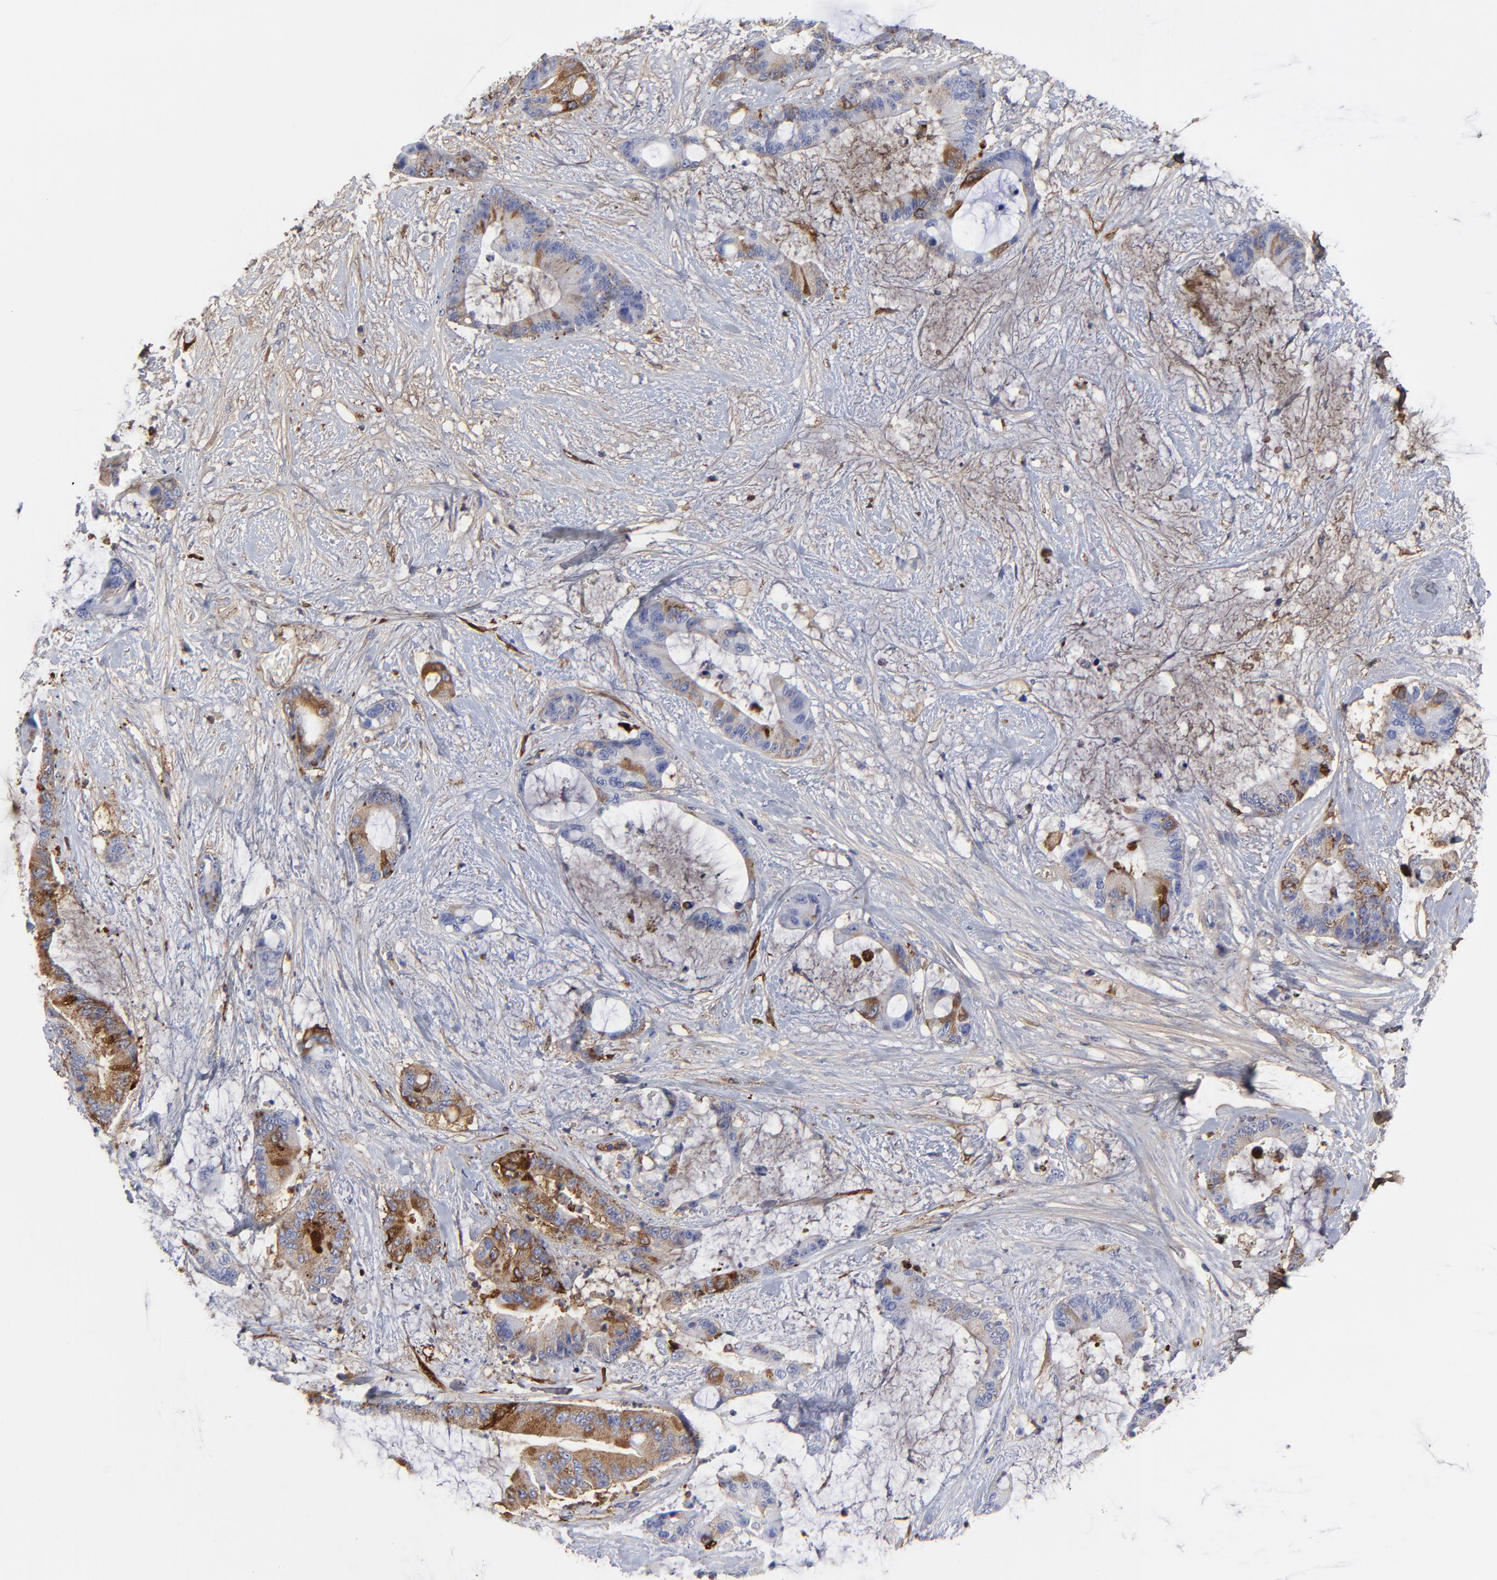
{"staining": {"intensity": "strong", "quantity": "25%-75%", "location": "cytoplasmic/membranous"}, "tissue": "liver cancer", "cell_type": "Tumor cells", "image_type": "cancer", "snomed": [{"axis": "morphology", "description": "Cholangiocarcinoma"}, {"axis": "topography", "description": "Liver"}], "caption": "Human liver cancer stained with a protein marker exhibits strong staining in tumor cells.", "gene": "DCN", "patient": {"sex": "female", "age": 73}}